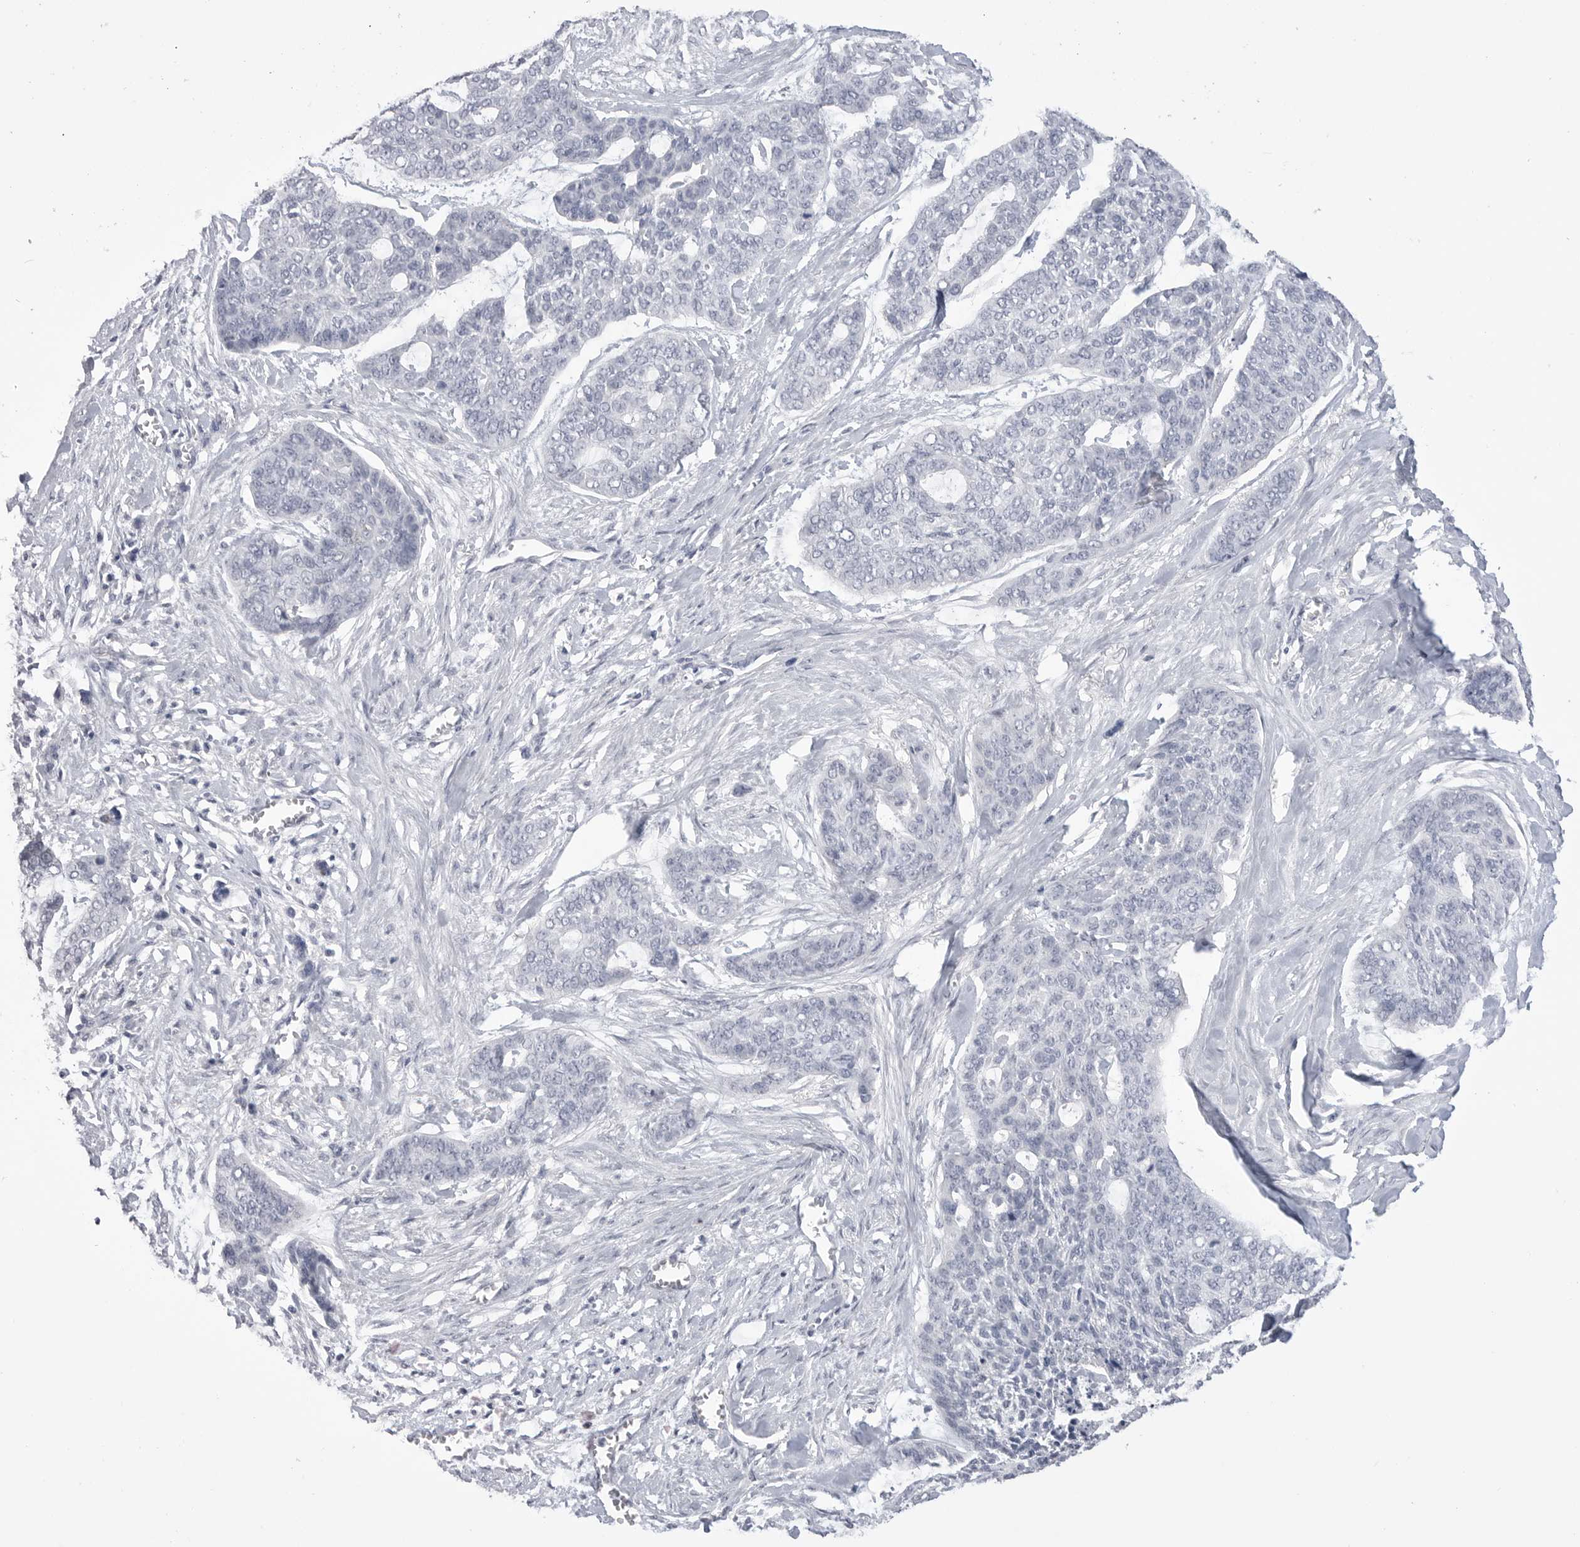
{"staining": {"intensity": "negative", "quantity": "none", "location": "none"}, "tissue": "skin cancer", "cell_type": "Tumor cells", "image_type": "cancer", "snomed": [{"axis": "morphology", "description": "Basal cell carcinoma"}, {"axis": "topography", "description": "Skin"}], "caption": "Immunohistochemistry image of skin basal cell carcinoma stained for a protein (brown), which exhibits no staining in tumor cells. (DAB IHC with hematoxylin counter stain).", "gene": "CPB1", "patient": {"sex": "female", "age": 64}}